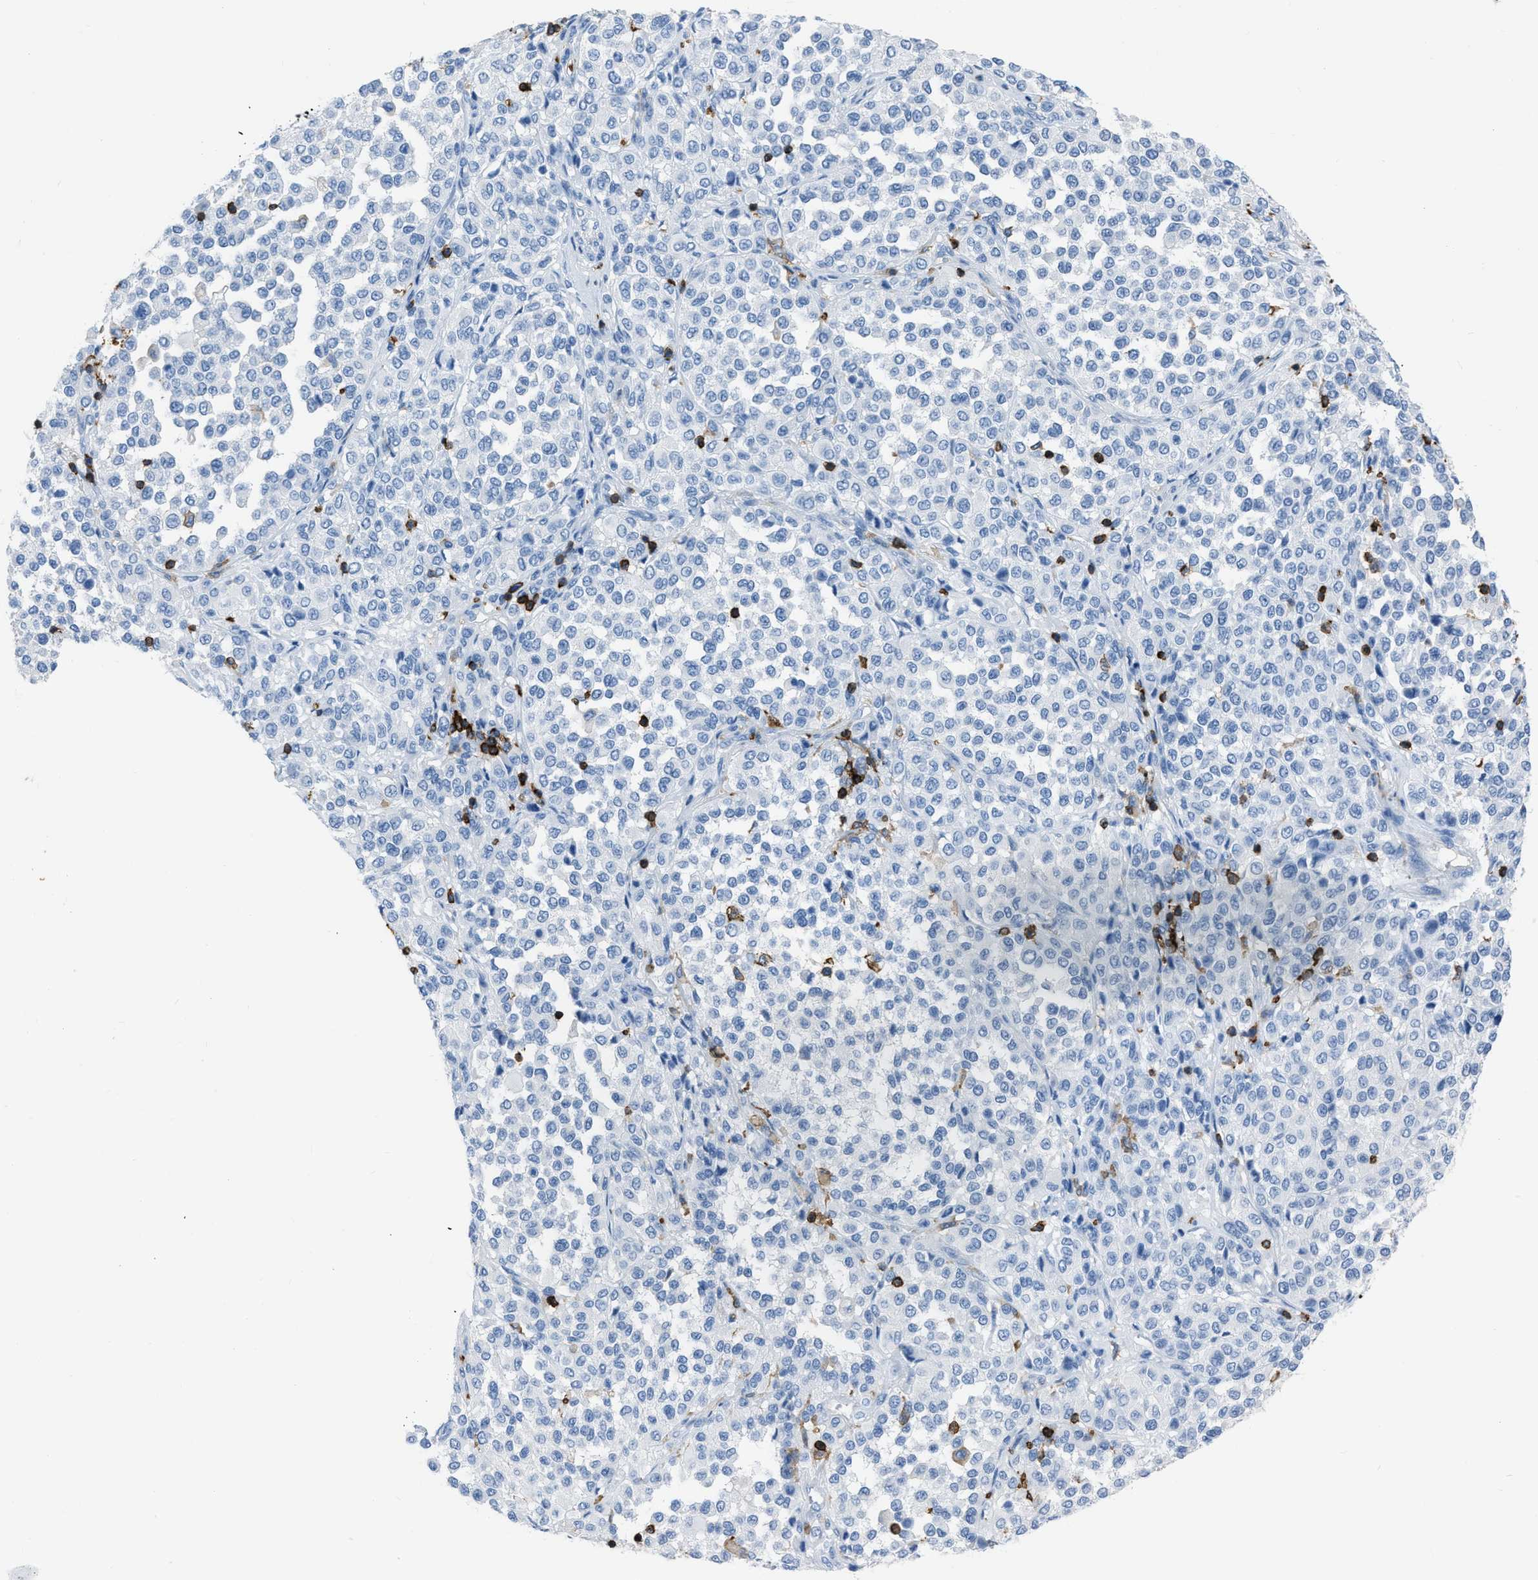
{"staining": {"intensity": "negative", "quantity": "none", "location": "none"}, "tissue": "melanoma", "cell_type": "Tumor cells", "image_type": "cancer", "snomed": [{"axis": "morphology", "description": "Malignant melanoma, Metastatic site"}, {"axis": "topography", "description": "Pancreas"}], "caption": "High magnification brightfield microscopy of melanoma stained with DAB (brown) and counterstained with hematoxylin (blue): tumor cells show no significant positivity.", "gene": "LSP1", "patient": {"sex": "female", "age": 30}}